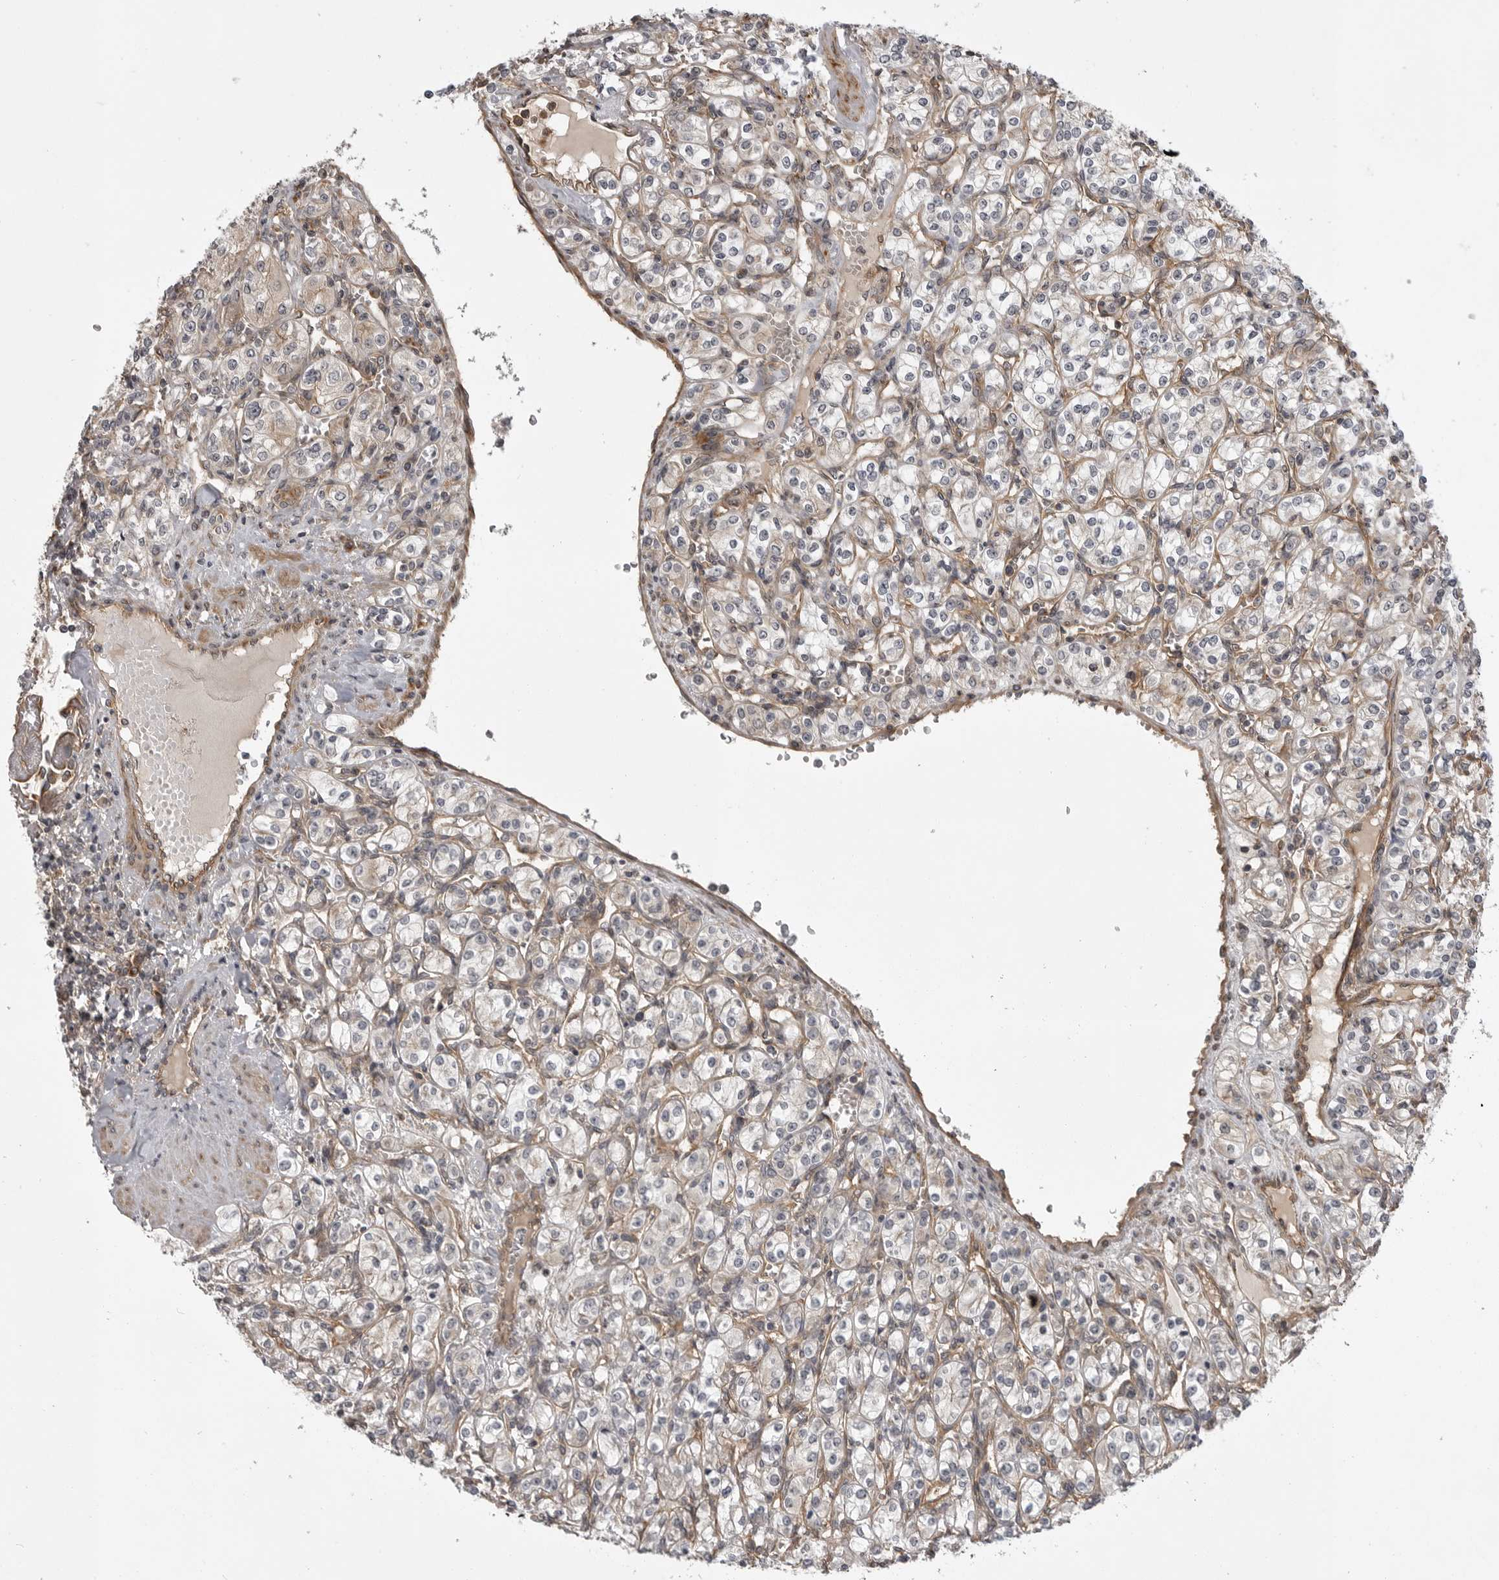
{"staining": {"intensity": "negative", "quantity": "none", "location": "none"}, "tissue": "renal cancer", "cell_type": "Tumor cells", "image_type": "cancer", "snomed": [{"axis": "morphology", "description": "Adenocarcinoma, NOS"}, {"axis": "topography", "description": "Kidney"}], "caption": "There is no significant positivity in tumor cells of renal adenocarcinoma.", "gene": "LRRC45", "patient": {"sex": "male", "age": 77}}